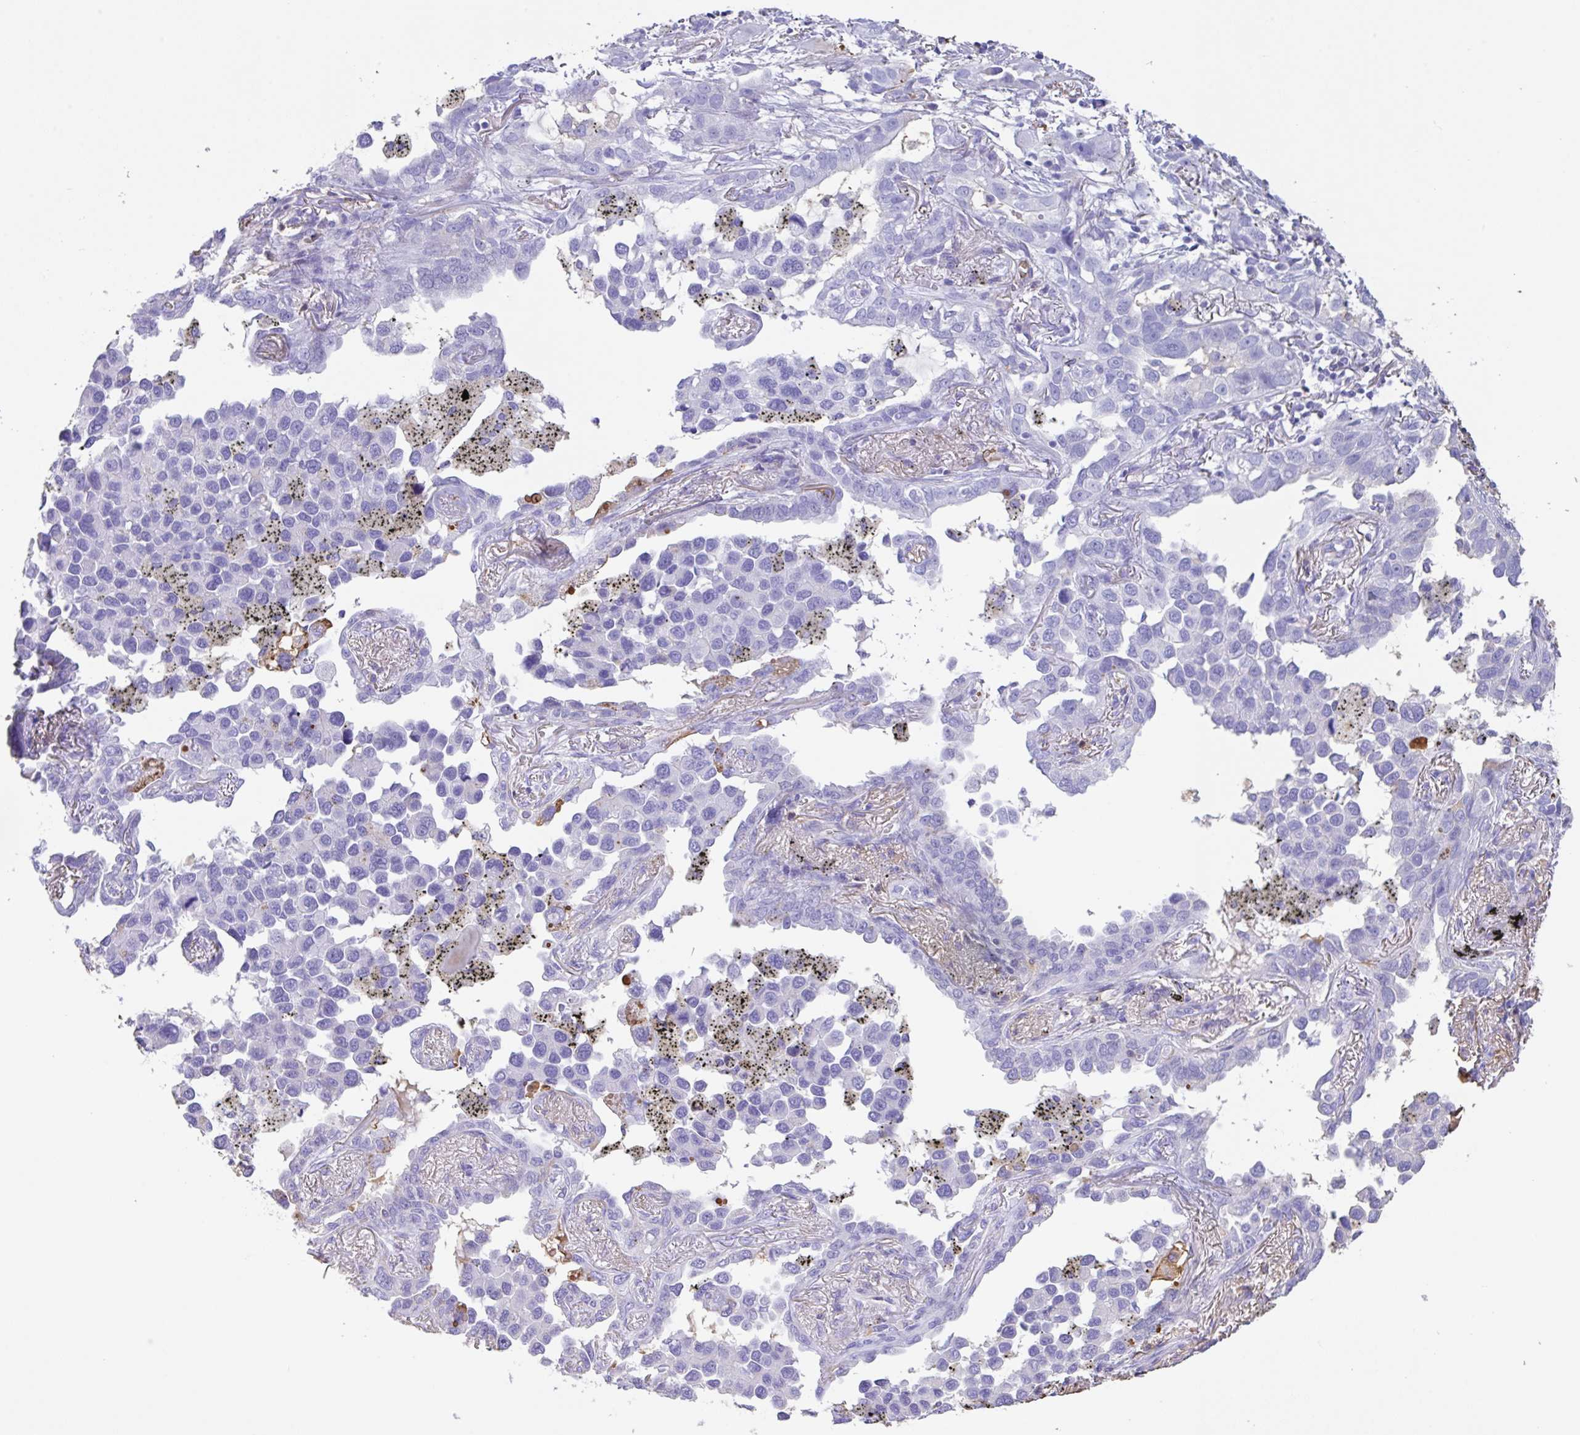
{"staining": {"intensity": "negative", "quantity": "none", "location": "none"}, "tissue": "lung cancer", "cell_type": "Tumor cells", "image_type": "cancer", "snomed": [{"axis": "morphology", "description": "Adenocarcinoma, NOS"}, {"axis": "topography", "description": "Lung"}], "caption": "Human adenocarcinoma (lung) stained for a protein using IHC reveals no staining in tumor cells.", "gene": "HOXC12", "patient": {"sex": "male", "age": 67}}